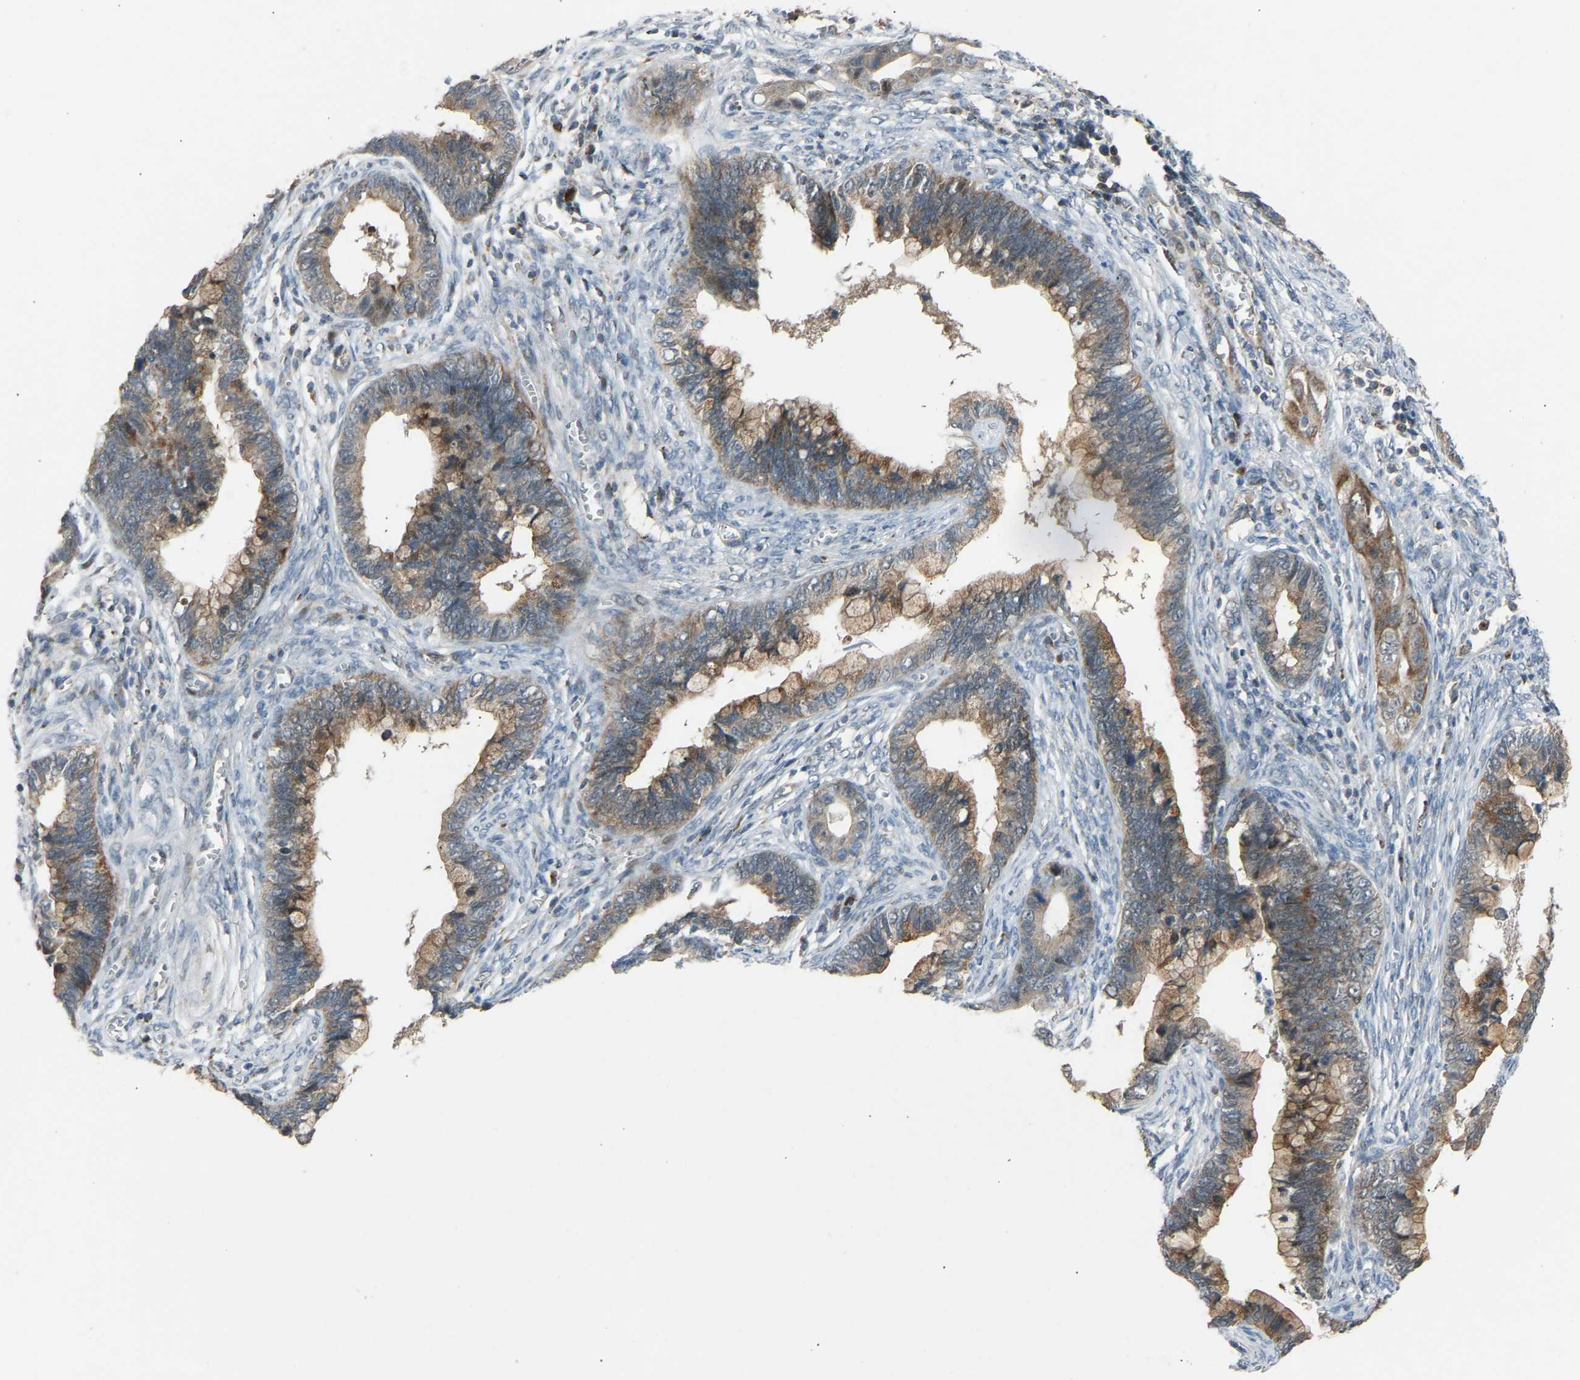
{"staining": {"intensity": "weak", "quantity": ">75%", "location": "cytoplasmic/membranous"}, "tissue": "cervical cancer", "cell_type": "Tumor cells", "image_type": "cancer", "snomed": [{"axis": "morphology", "description": "Adenocarcinoma, NOS"}, {"axis": "topography", "description": "Cervix"}], "caption": "Weak cytoplasmic/membranous staining is present in approximately >75% of tumor cells in cervical adenocarcinoma. (DAB = brown stain, brightfield microscopy at high magnification).", "gene": "VPS41", "patient": {"sex": "female", "age": 44}}